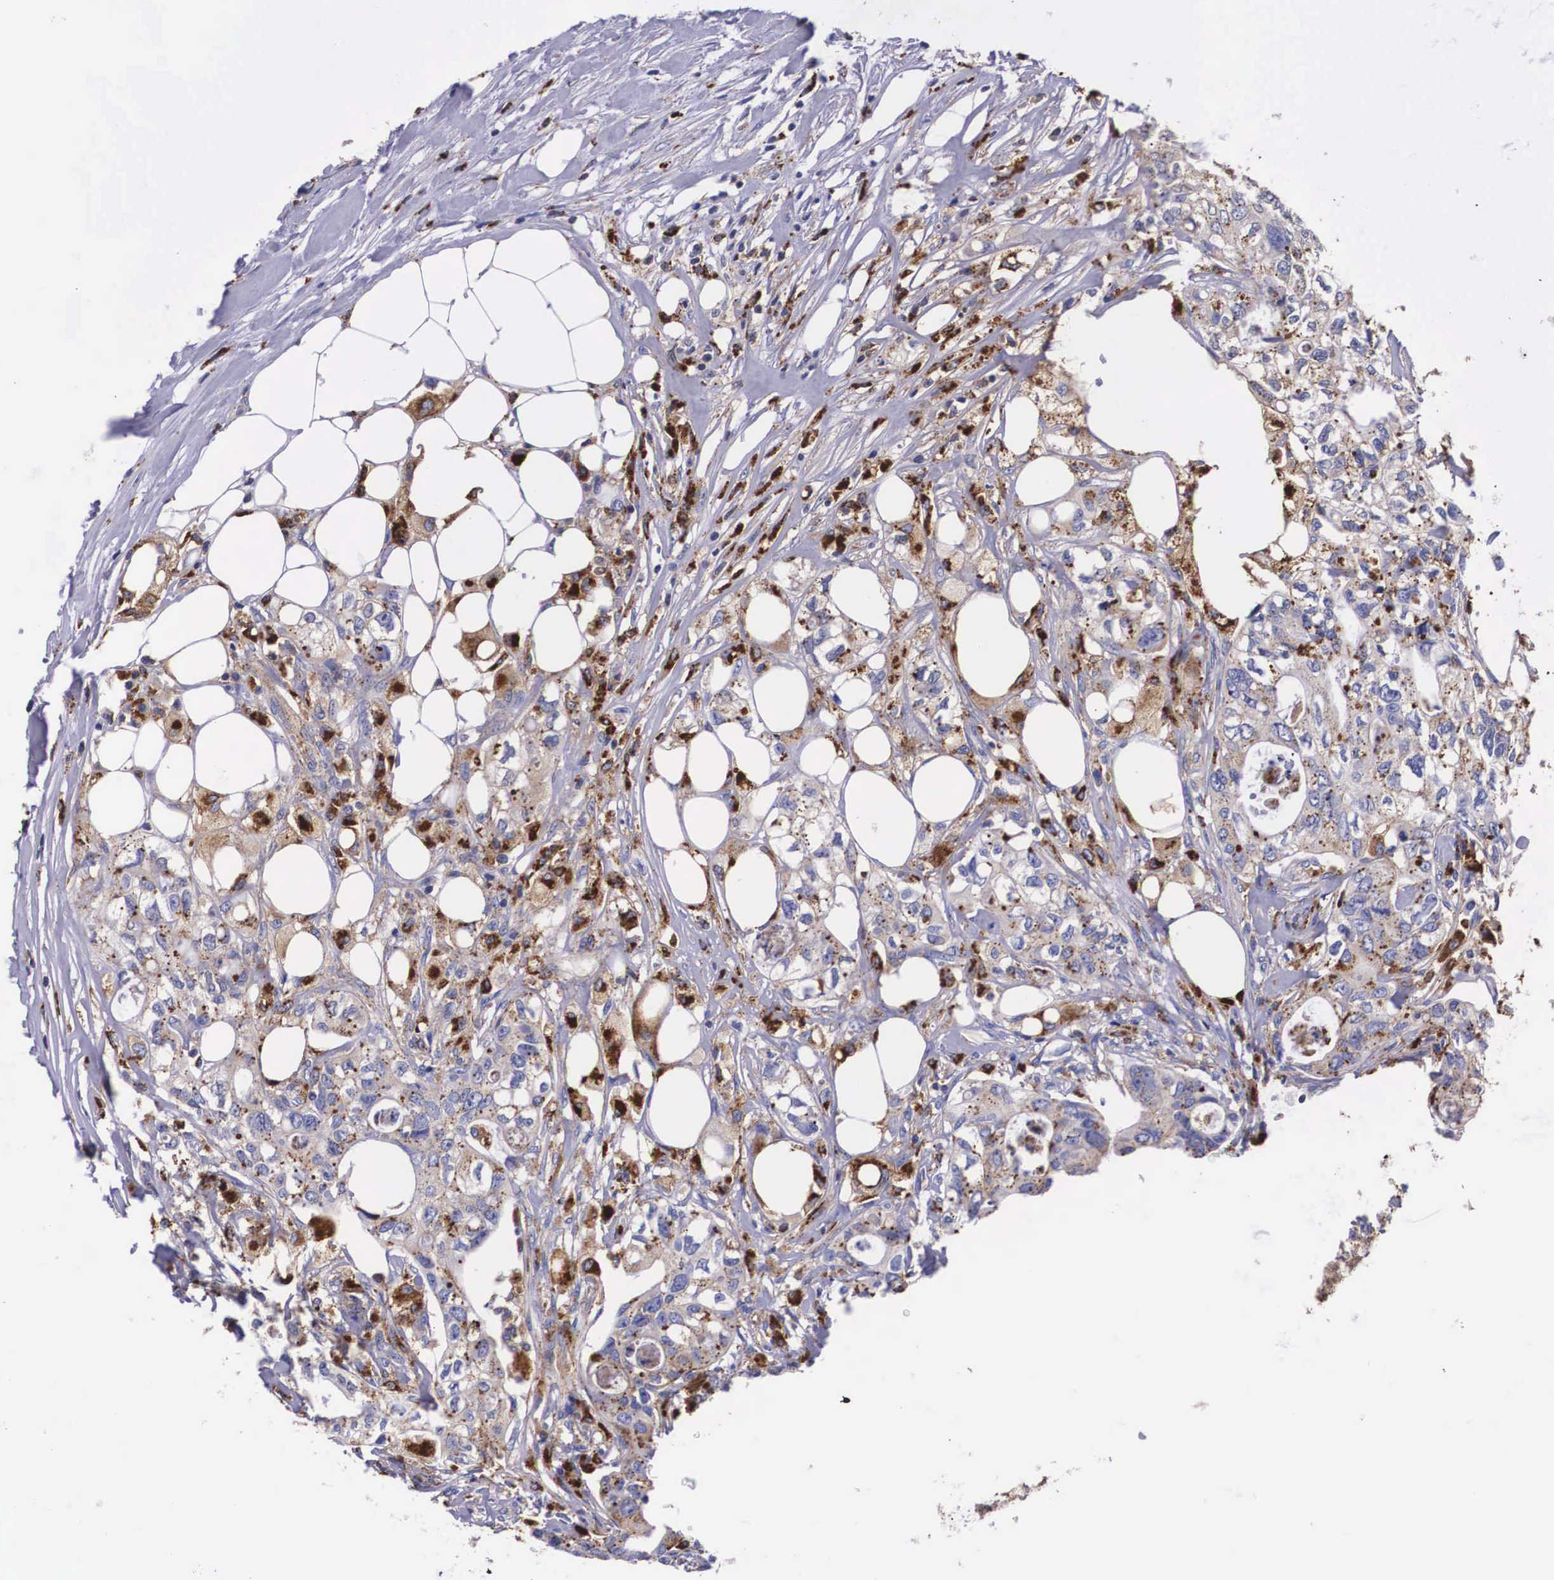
{"staining": {"intensity": "moderate", "quantity": "25%-75%", "location": "cytoplasmic/membranous"}, "tissue": "colorectal cancer", "cell_type": "Tumor cells", "image_type": "cancer", "snomed": [{"axis": "morphology", "description": "Adenocarcinoma, NOS"}, {"axis": "topography", "description": "Rectum"}], "caption": "Adenocarcinoma (colorectal) stained with a brown dye displays moderate cytoplasmic/membranous positive staining in about 25%-75% of tumor cells.", "gene": "NAGA", "patient": {"sex": "female", "age": 57}}